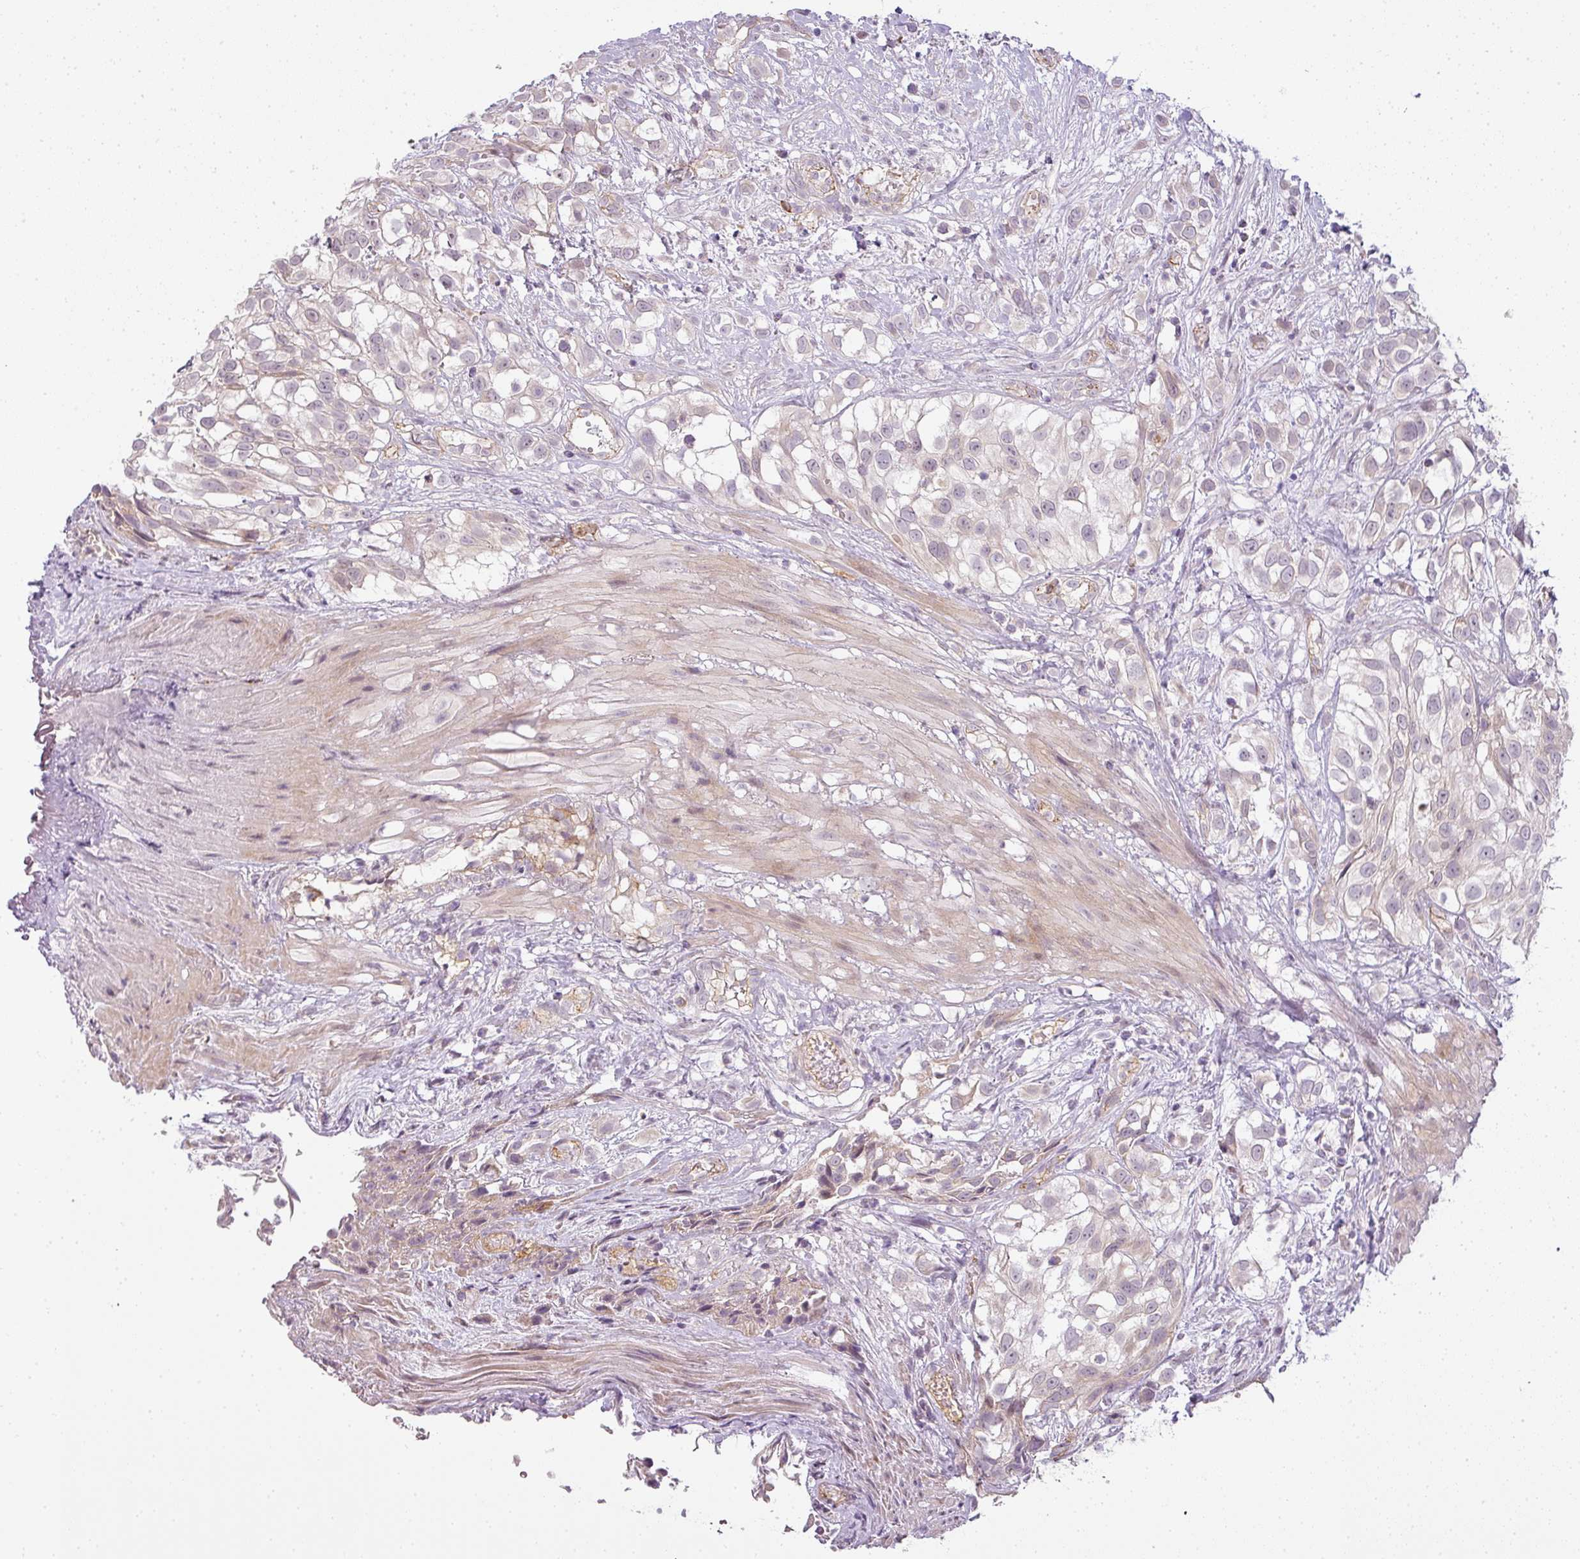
{"staining": {"intensity": "weak", "quantity": "<25%", "location": "cytoplasmic/membranous"}, "tissue": "urothelial cancer", "cell_type": "Tumor cells", "image_type": "cancer", "snomed": [{"axis": "morphology", "description": "Urothelial carcinoma, High grade"}, {"axis": "topography", "description": "Urinary bladder"}], "caption": "IHC photomicrograph of neoplastic tissue: high-grade urothelial carcinoma stained with DAB (3,3'-diaminobenzidine) demonstrates no significant protein expression in tumor cells.", "gene": "LY75", "patient": {"sex": "male", "age": 56}}